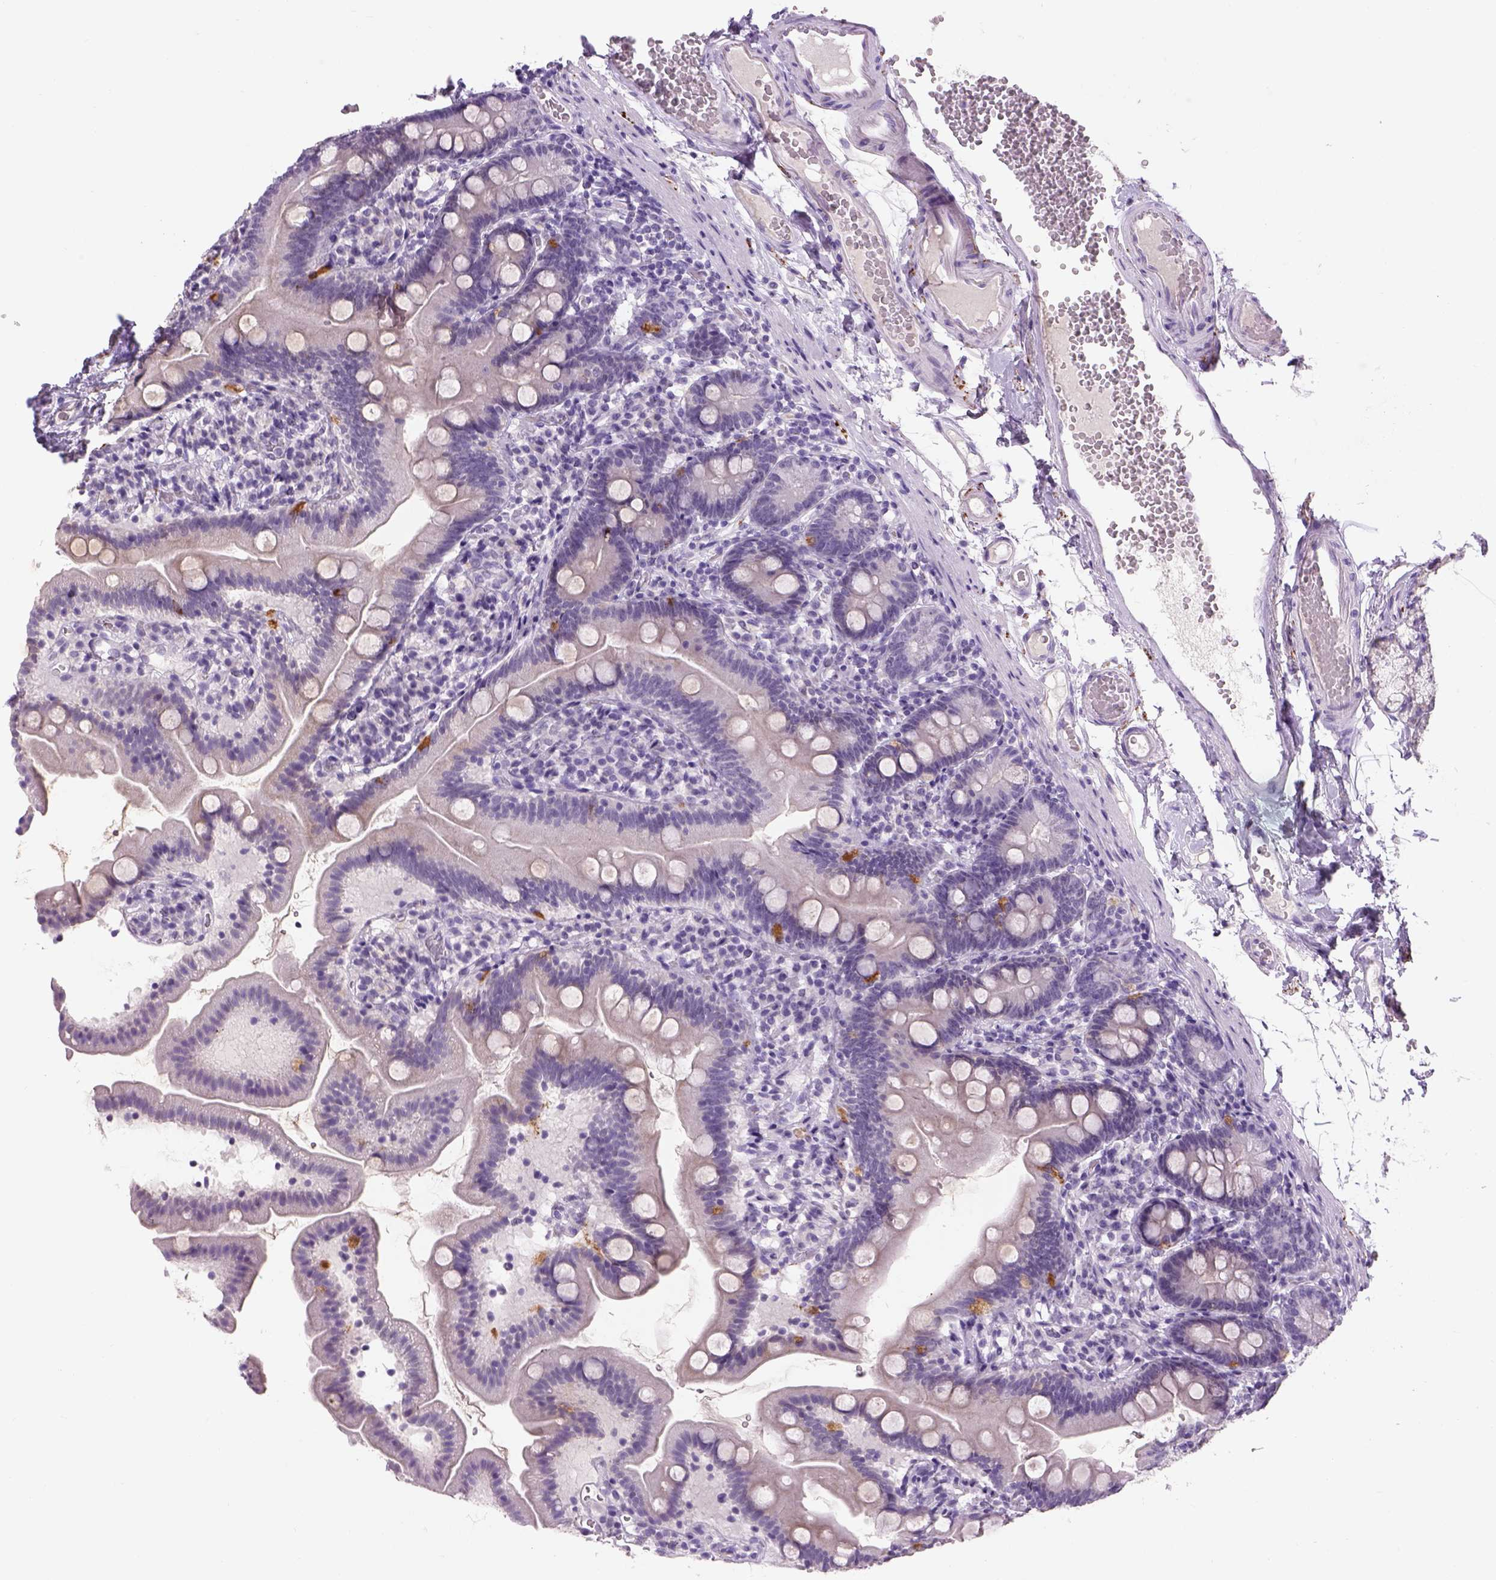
{"staining": {"intensity": "negative", "quantity": "none", "location": "none"}, "tissue": "duodenum", "cell_type": "Glandular cells", "image_type": "normal", "snomed": [{"axis": "morphology", "description": "Normal tissue, NOS"}, {"axis": "topography", "description": "Duodenum"}], "caption": "DAB (3,3'-diaminobenzidine) immunohistochemical staining of benign duodenum demonstrates no significant positivity in glandular cells.", "gene": "DBH", "patient": {"sex": "female", "age": 67}}